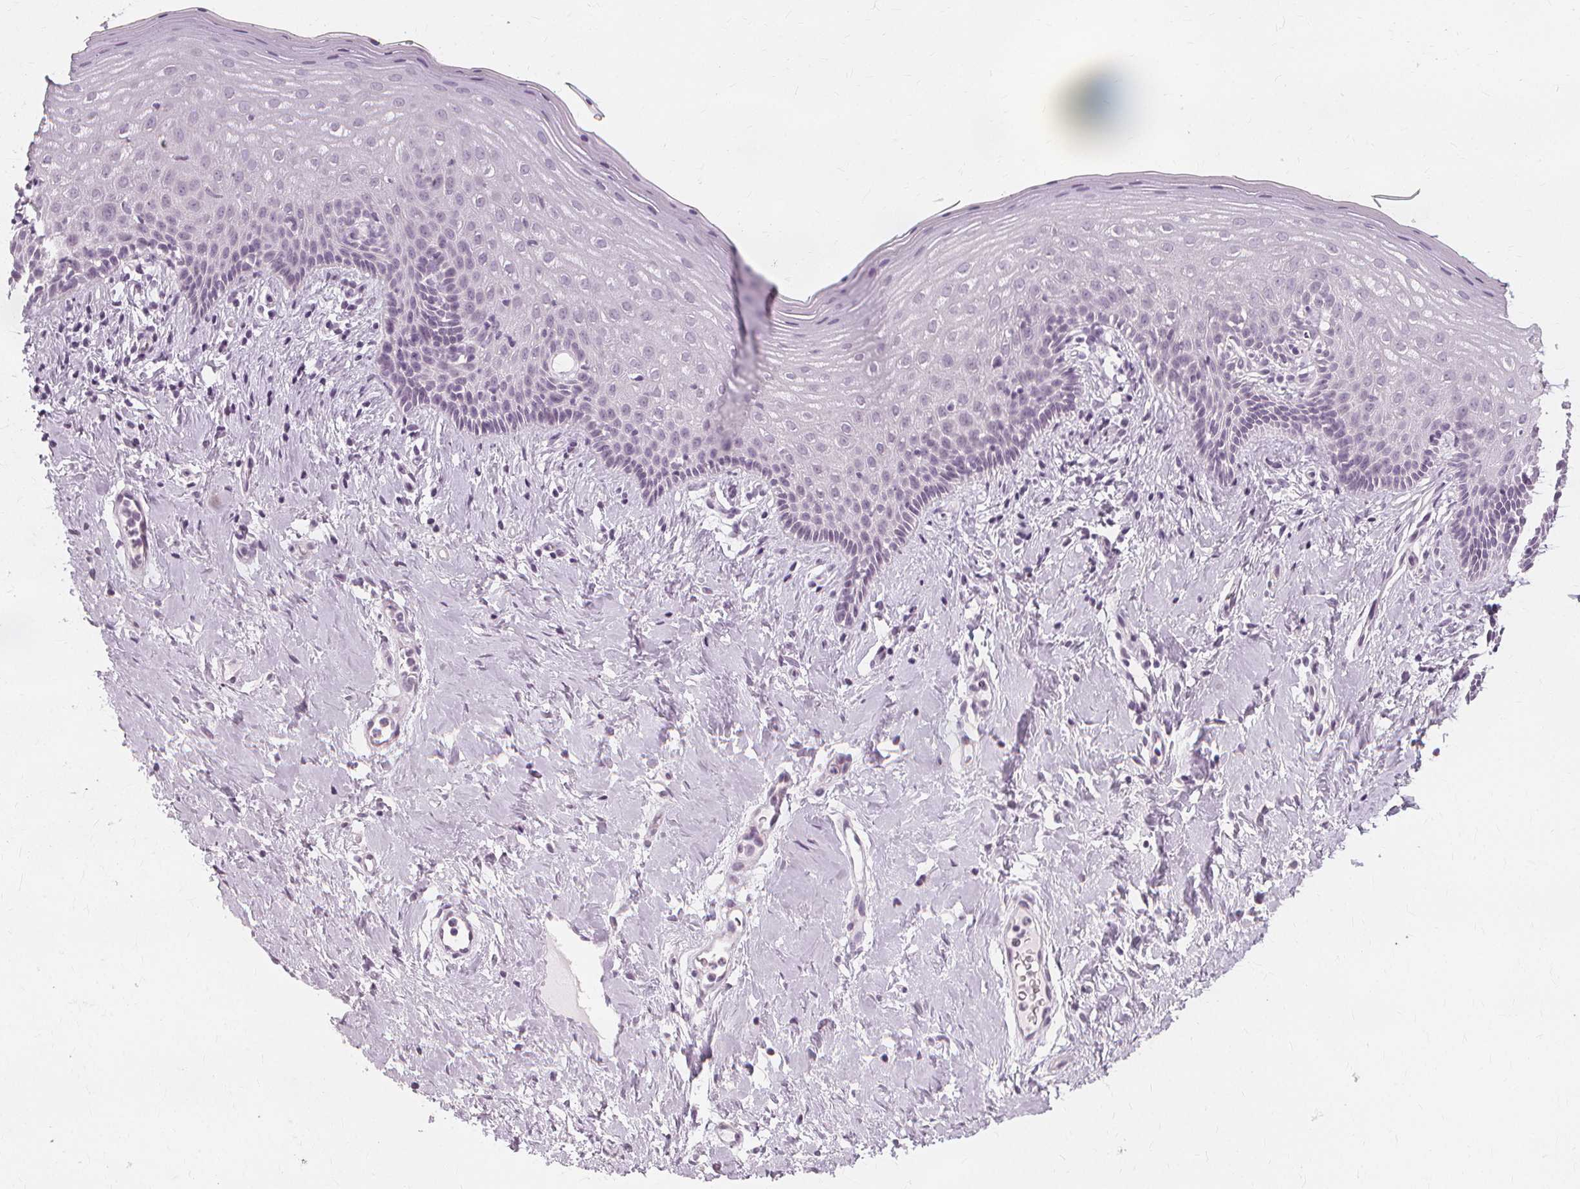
{"staining": {"intensity": "negative", "quantity": "none", "location": "none"}, "tissue": "vagina", "cell_type": "Squamous epithelial cells", "image_type": "normal", "snomed": [{"axis": "morphology", "description": "Normal tissue, NOS"}, {"axis": "topography", "description": "Vagina"}], "caption": "Squamous epithelial cells show no significant protein expression in unremarkable vagina. (Brightfield microscopy of DAB immunohistochemistry at high magnification).", "gene": "NXPE1", "patient": {"sex": "female", "age": 42}}